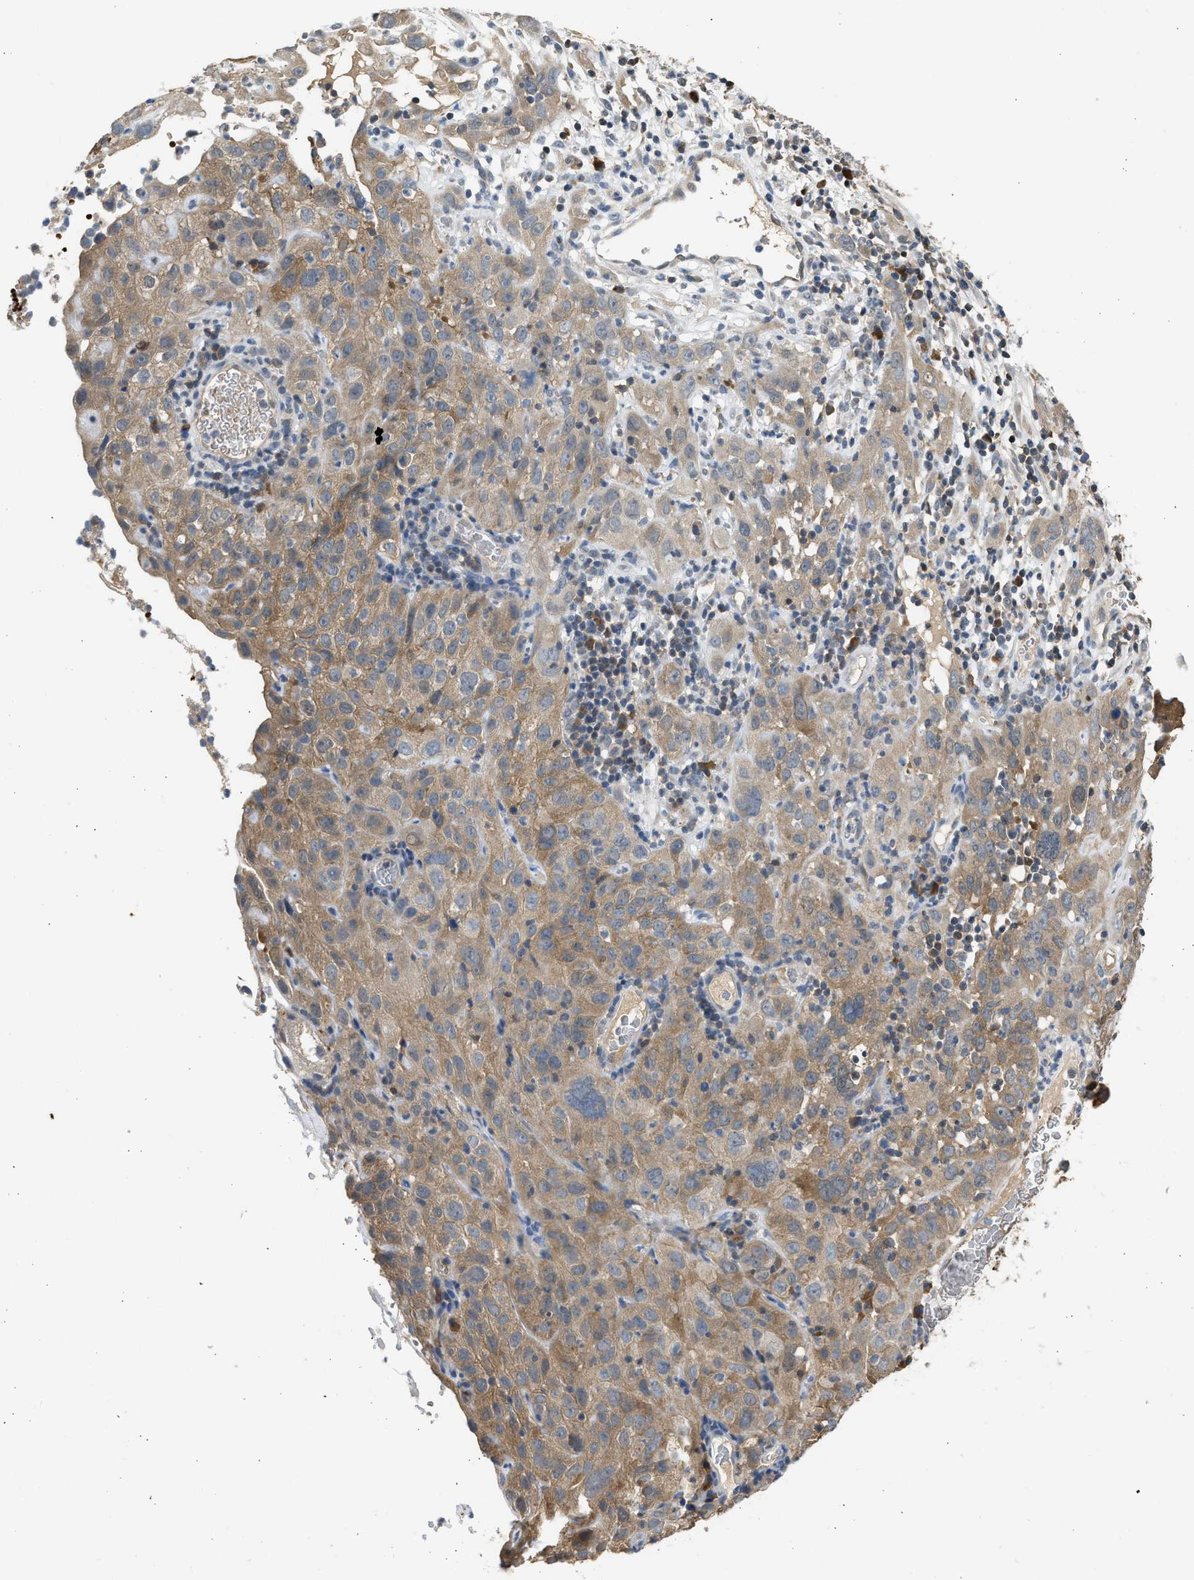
{"staining": {"intensity": "moderate", "quantity": ">75%", "location": "cytoplasmic/membranous"}, "tissue": "cervical cancer", "cell_type": "Tumor cells", "image_type": "cancer", "snomed": [{"axis": "morphology", "description": "Squamous cell carcinoma, NOS"}, {"axis": "topography", "description": "Cervix"}], "caption": "An IHC histopathology image of tumor tissue is shown. Protein staining in brown labels moderate cytoplasmic/membranous positivity in squamous cell carcinoma (cervical) within tumor cells.", "gene": "MAPK7", "patient": {"sex": "female", "age": 32}}